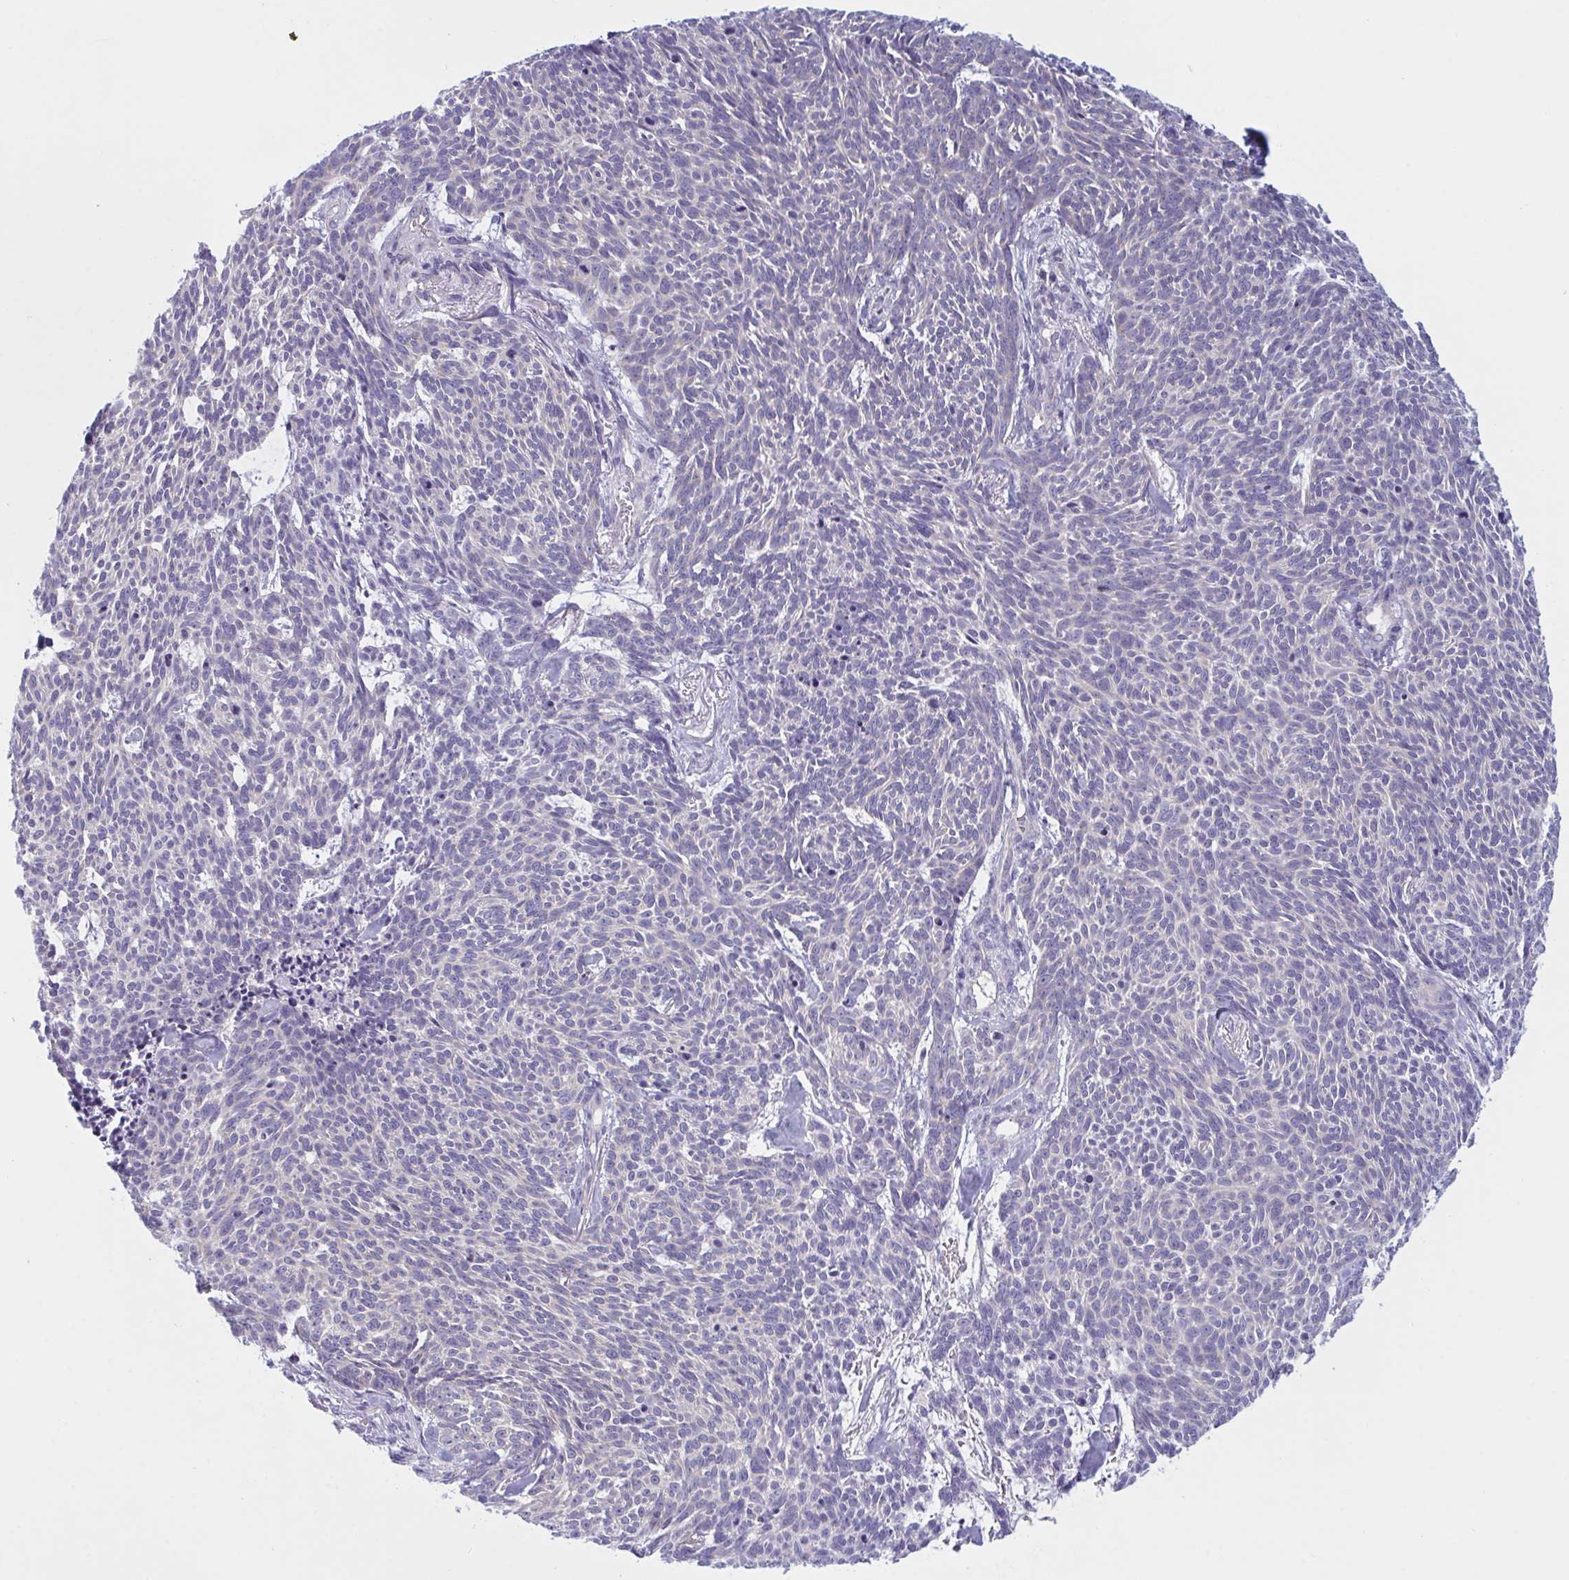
{"staining": {"intensity": "negative", "quantity": "none", "location": "none"}, "tissue": "skin cancer", "cell_type": "Tumor cells", "image_type": "cancer", "snomed": [{"axis": "morphology", "description": "Basal cell carcinoma"}, {"axis": "topography", "description": "Skin"}], "caption": "Immunohistochemistry (IHC) of human skin cancer reveals no staining in tumor cells.", "gene": "NAA30", "patient": {"sex": "female", "age": 93}}